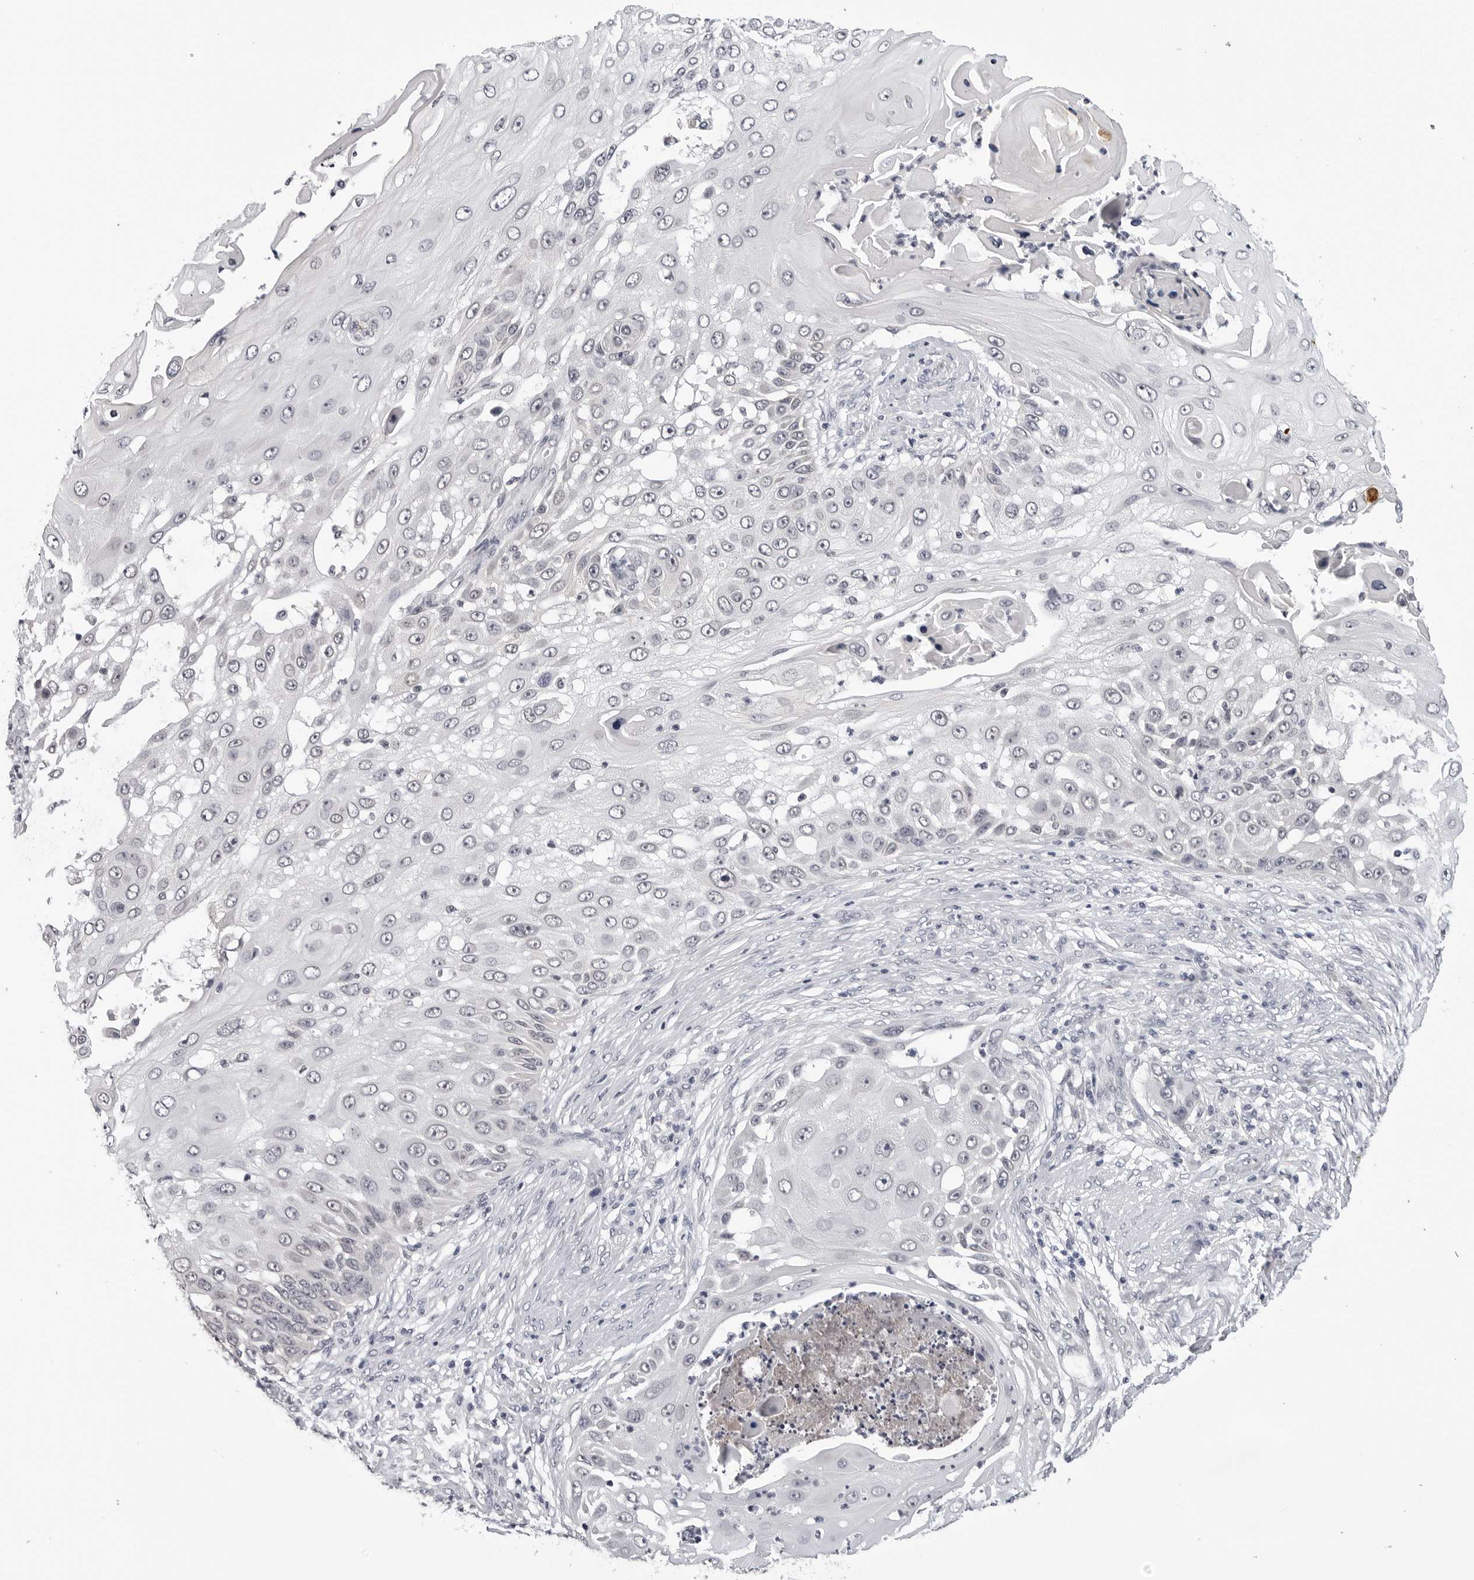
{"staining": {"intensity": "negative", "quantity": "none", "location": "none"}, "tissue": "skin cancer", "cell_type": "Tumor cells", "image_type": "cancer", "snomed": [{"axis": "morphology", "description": "Squamous cell carcinoma, NOS"}, {"axis": "topography", "description": "Skin"}], "caption": "This photomicrograph is of skin squamous cell carcinoma stained with immunohistochemistry (IHC) to label a protein in brown with the nuclei are counter-stained blue. There is no expression in tumor cells.", "gene": "CDK20", "patient": {"sex": "female", "age": 44}}